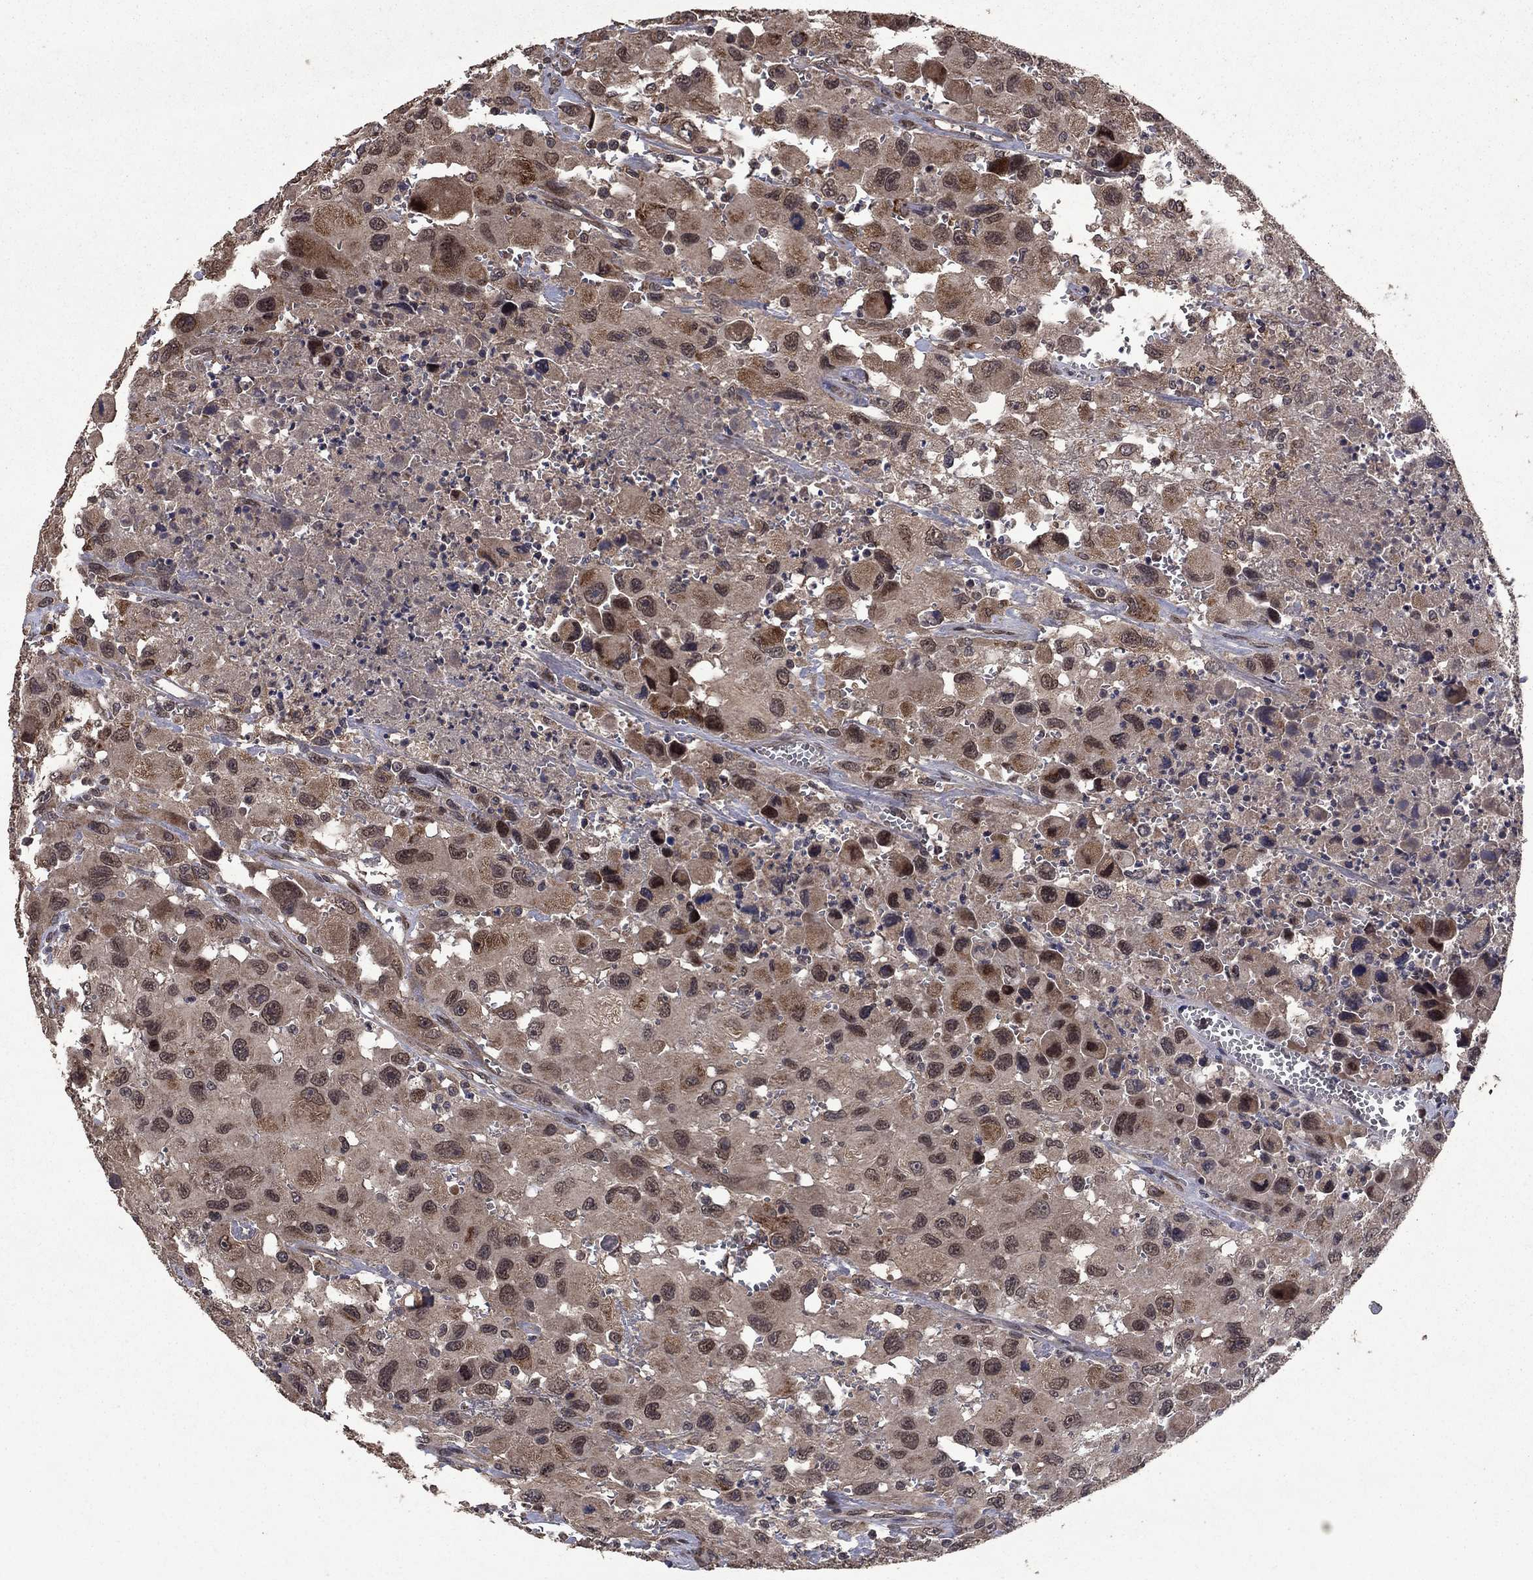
{"staining": {"intensity": "negative", "quantity": "none", "location": "none"}, "tissue": "head and neck cancer", "cell_type": "Tumor cells", "image_type": "cancer", "snomed": [{"axis": "morphology", "description": "Squamous cell carcinoma, NOS"}, {"axis": "morphology", "description": "Squamous cell carcinoma, metastatic, NOS"}, {"axis": "topography", "description": "Oral tissue"}, {"axis": "topography", "description": "Head-Neck"}], "caption": "This is a histopathology image of immunohistochemistry (IHC) staining of head and neck cancer, which shows no positivity in tumor cells.", "gene": "DHRS1", "patient": {"sex": "female", "age": 85}}